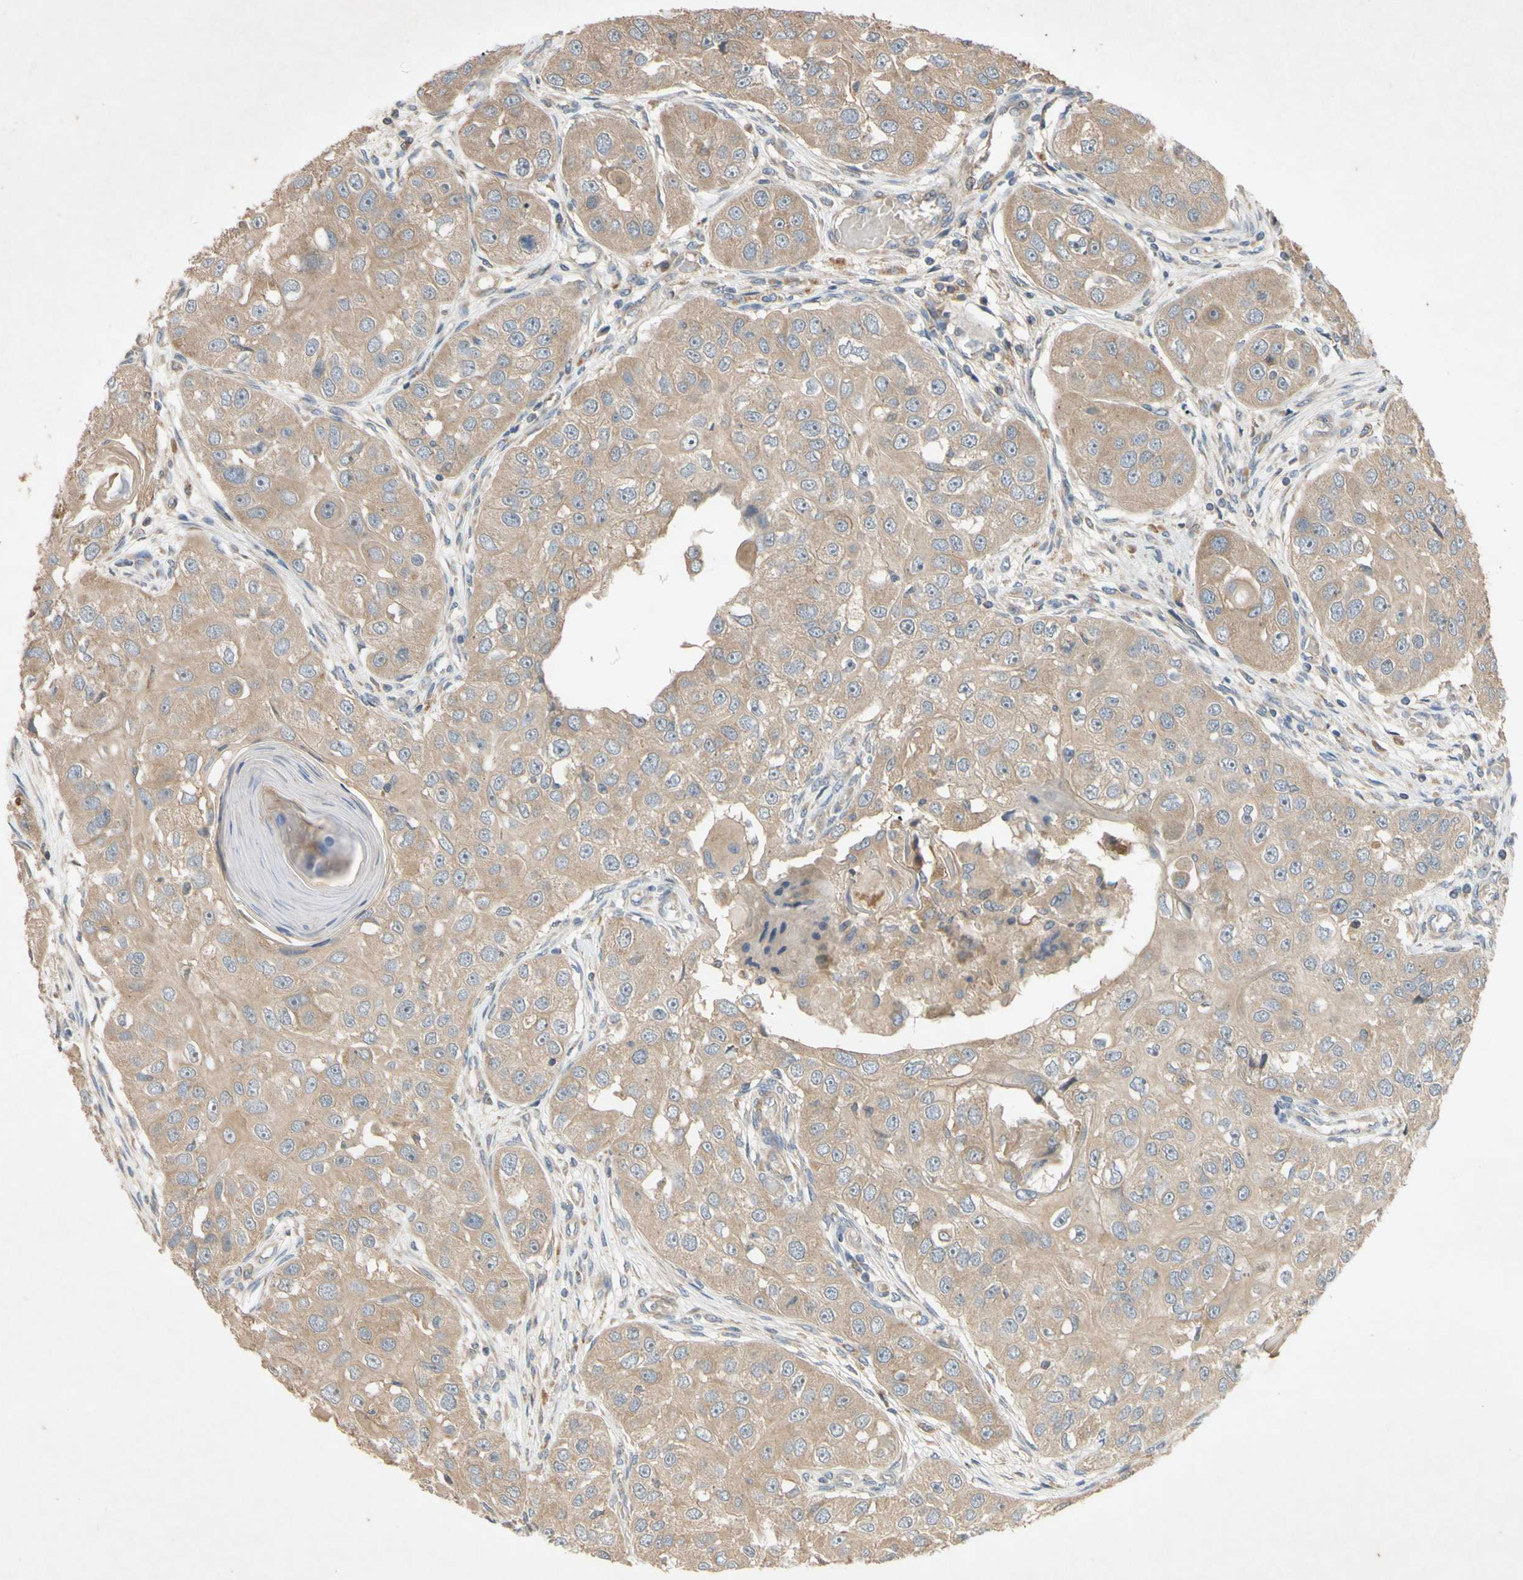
{"staining": {"intensity": "weak", "quantity": ">75%", "location": "cytoplasmic/membranous"}, "tissue": "head and neck cancer", "cell_type": "Tumor cells", "image_type": "cancer", "snomed": [{"axis": "morphology", "description": "Normal tissue, NOS"}, {"axis": "morphology", "description": "Squamous cell carcinoma, NOS"}, {"axis": "topography", "description": "Skeletal muscle"}, {"axis": "topography", "description": "Head-Neck"}], "caption": "Head and neck cancer was stained to show a protein in brown. There is low levels of weak cytoplasmic/membranous positivity in about >75% of tumor cells.", "gene": "PARD6A", "patient": {"sex": "male", "age": 51}}